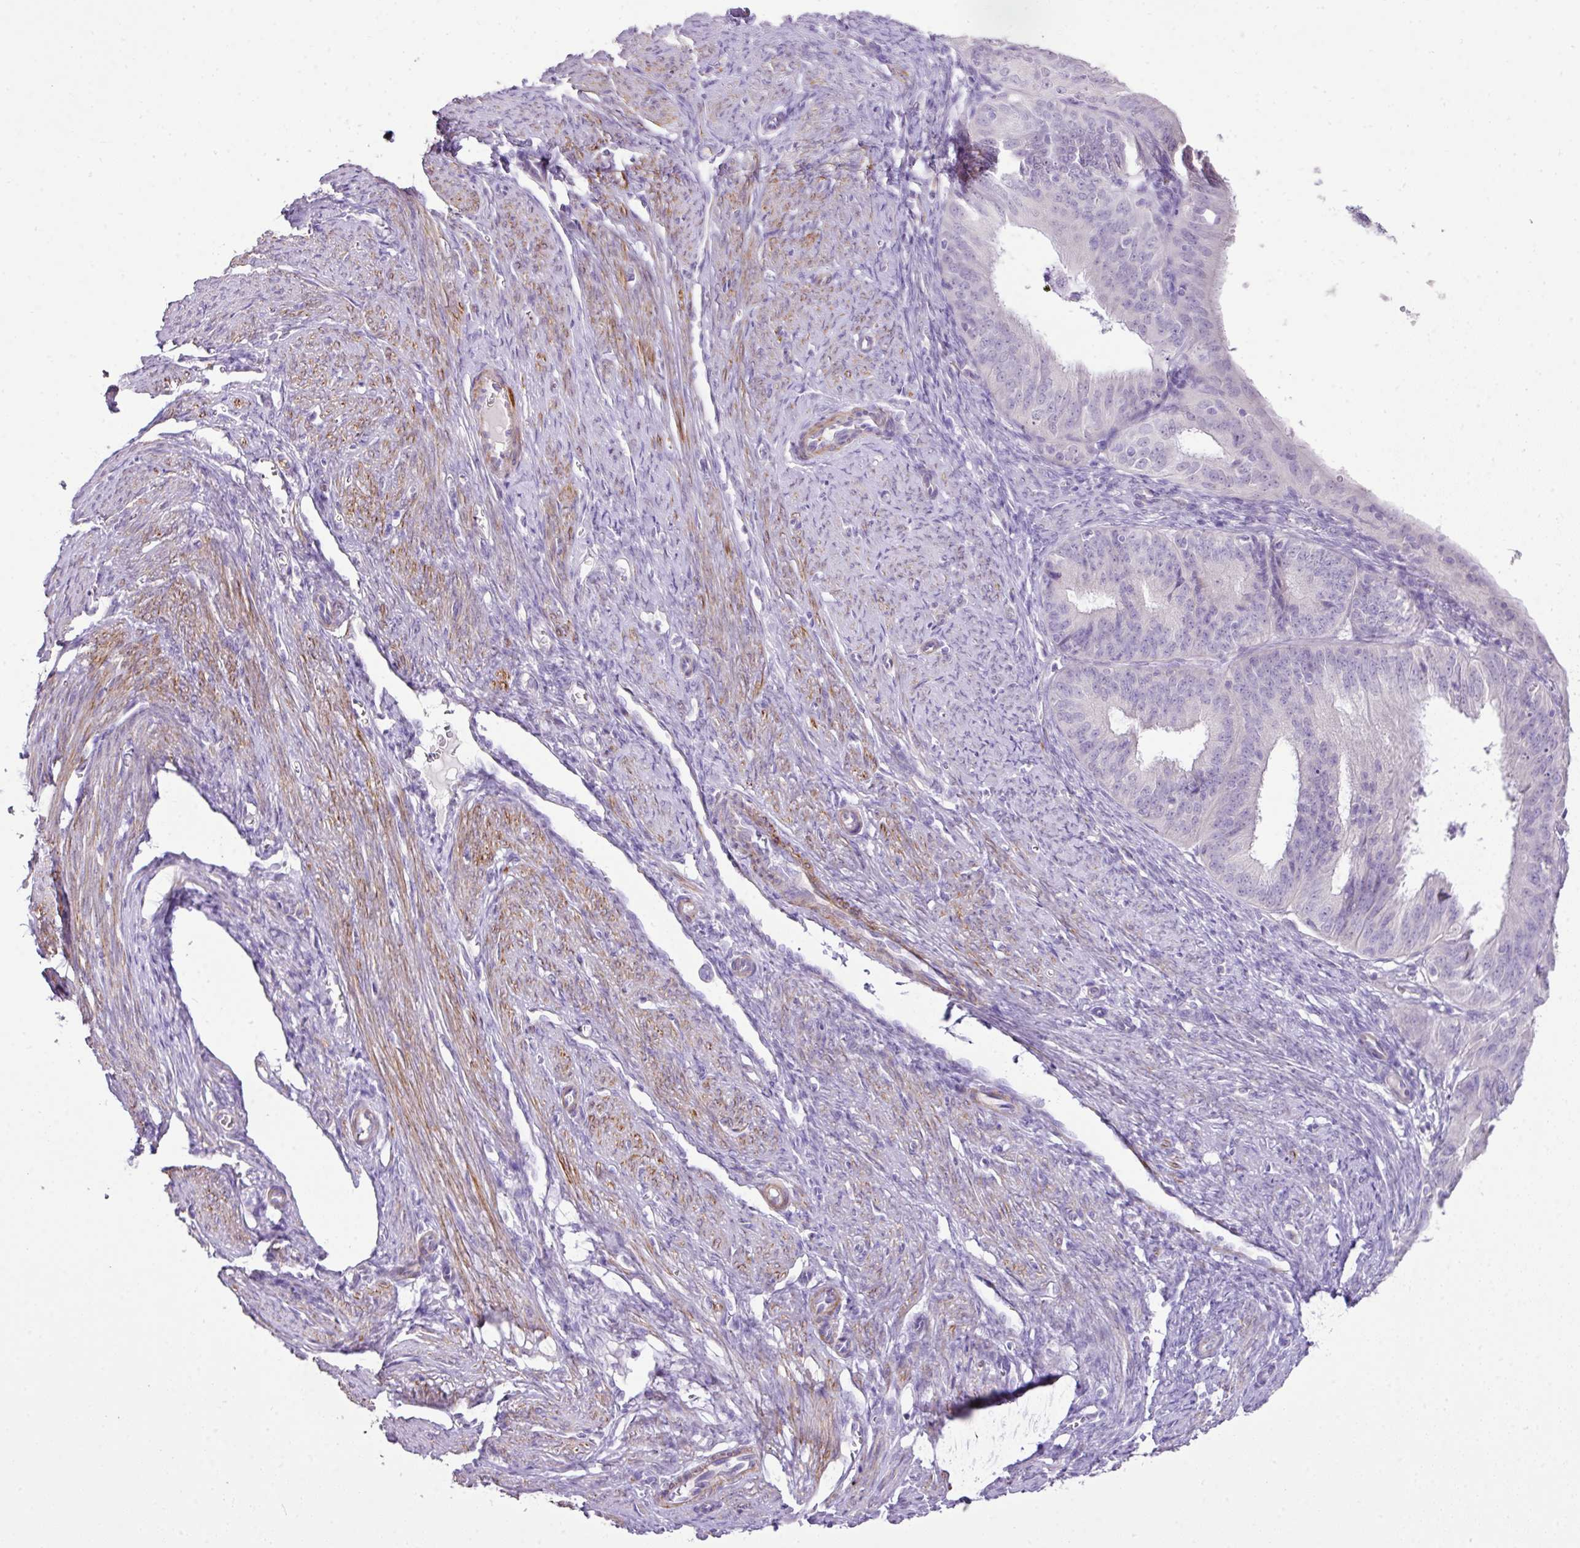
{"staining": {"intensity": "negative", "quantity": "none", "location": "none"}, "tissue": "endometrial cancer", "cell_type": "Tumor cells", "image_type": "cancer", "snomed": [{"axis": "morphology", "description": "Adenocarcinoma, NOS"}, {"axis": "topography", "description": "Endometrium"}], "caption": "Tumor cells are negative for protein expression in human adenocarcinoma (endometrial). (DAB (3,3'-diaminobenzidine) immunohistochemistry (IHC), high magnification).", "gene": "DIP2A", "patient": {"sex": "female", "age": 51}}